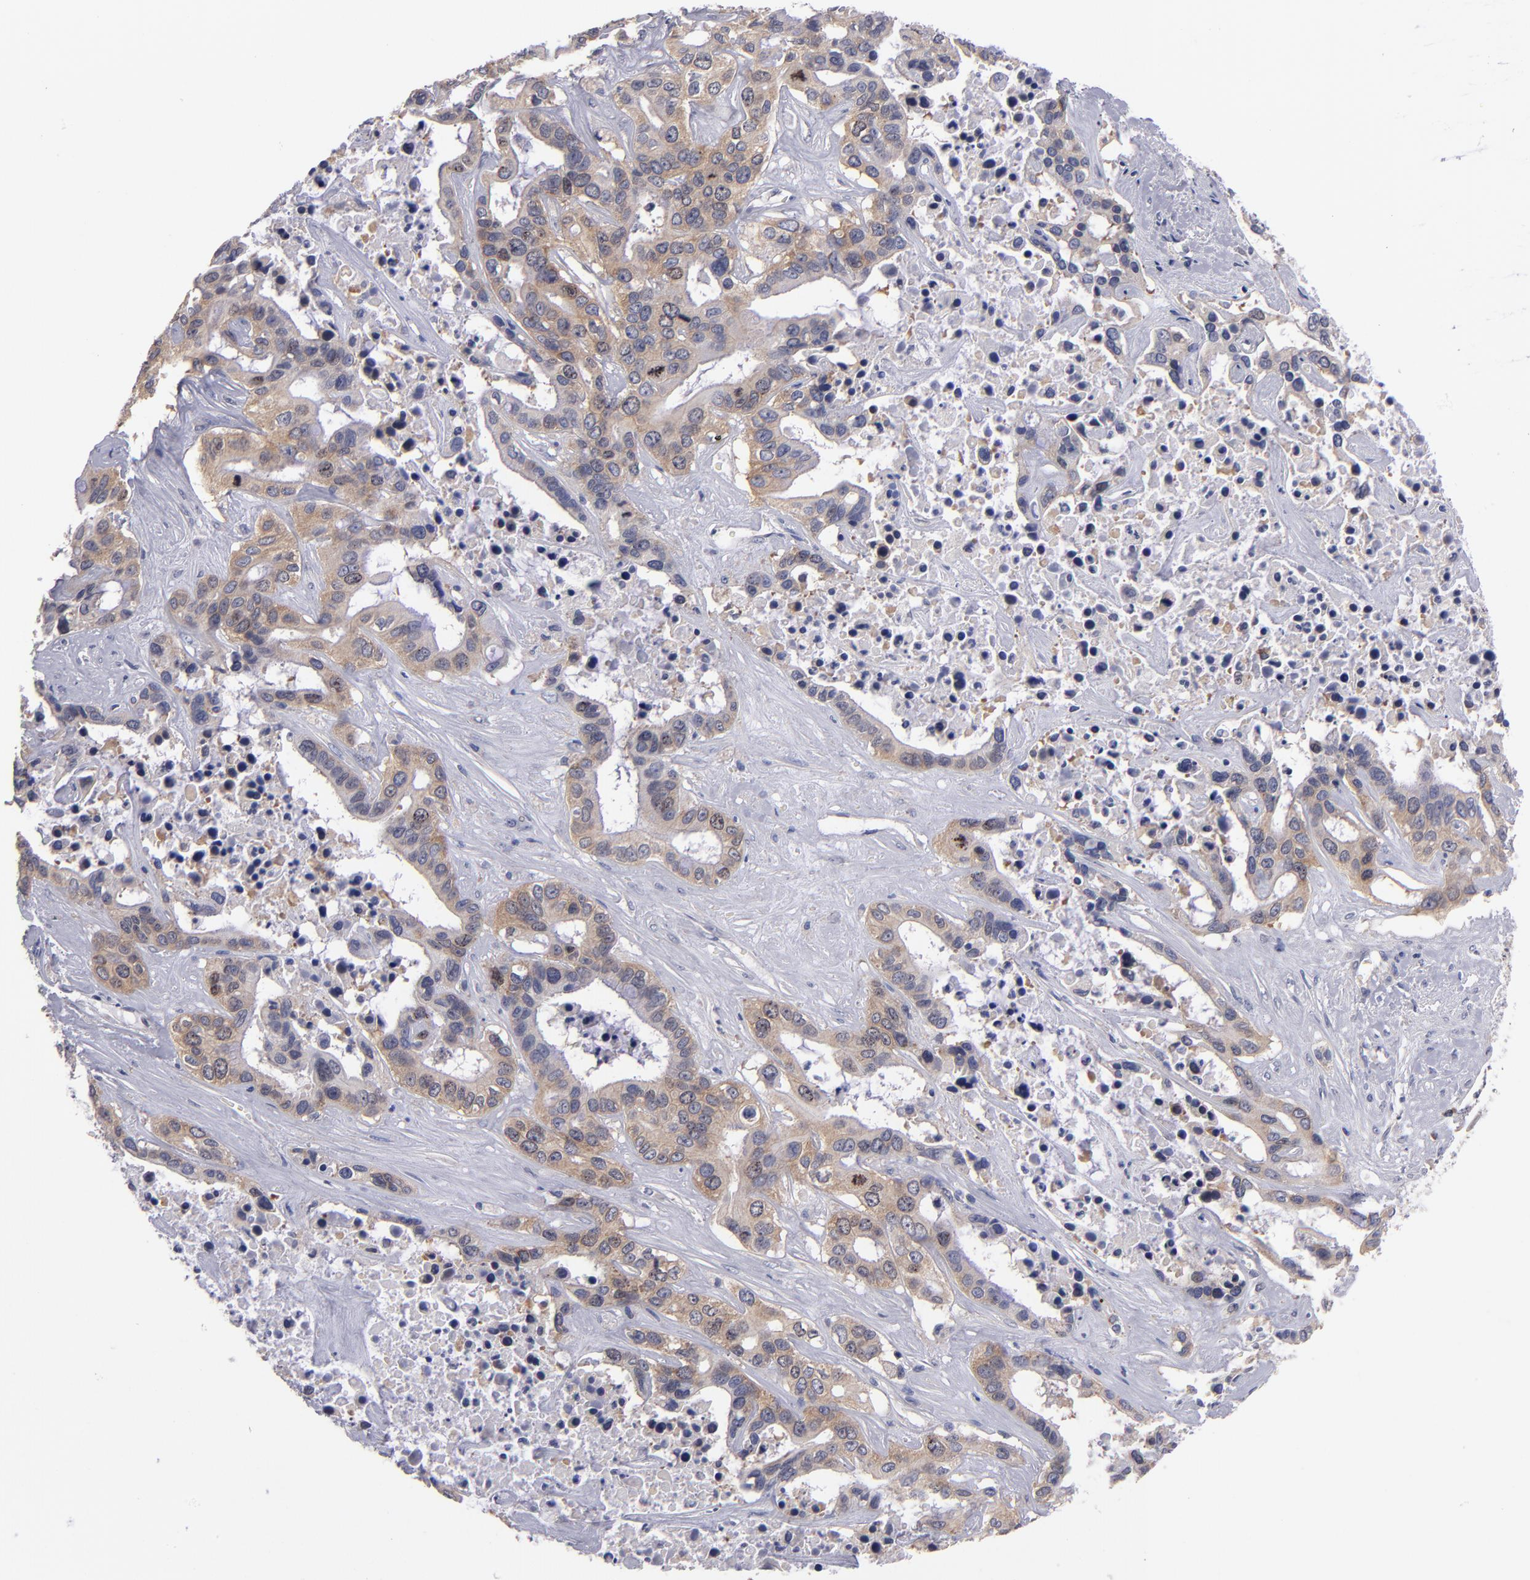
{"staining": {"intensity": "weak", "quantity": ">75%", "location": "cytoplasmic/membranous"}, "tissue": "liver cancer", "cell_type": "Tumor cells", "image_type": "cancer", "snomed": [{"axis": "morphology", "description": "Cholangiocarcinoma"}, {"axis": "topography", "description": "Liver"}], "caption": "Brown immunohistochemical staining in human liver cancer (cholangiocarcinoma) demonstrates weak cytoplasmic/membranous staining in approximately >75% of tumor cells. The protein is shown in brown color, while the nuclei are stained blue.", "gene": "EIF3L", "patient": {"sex": "female", "age": 65}}